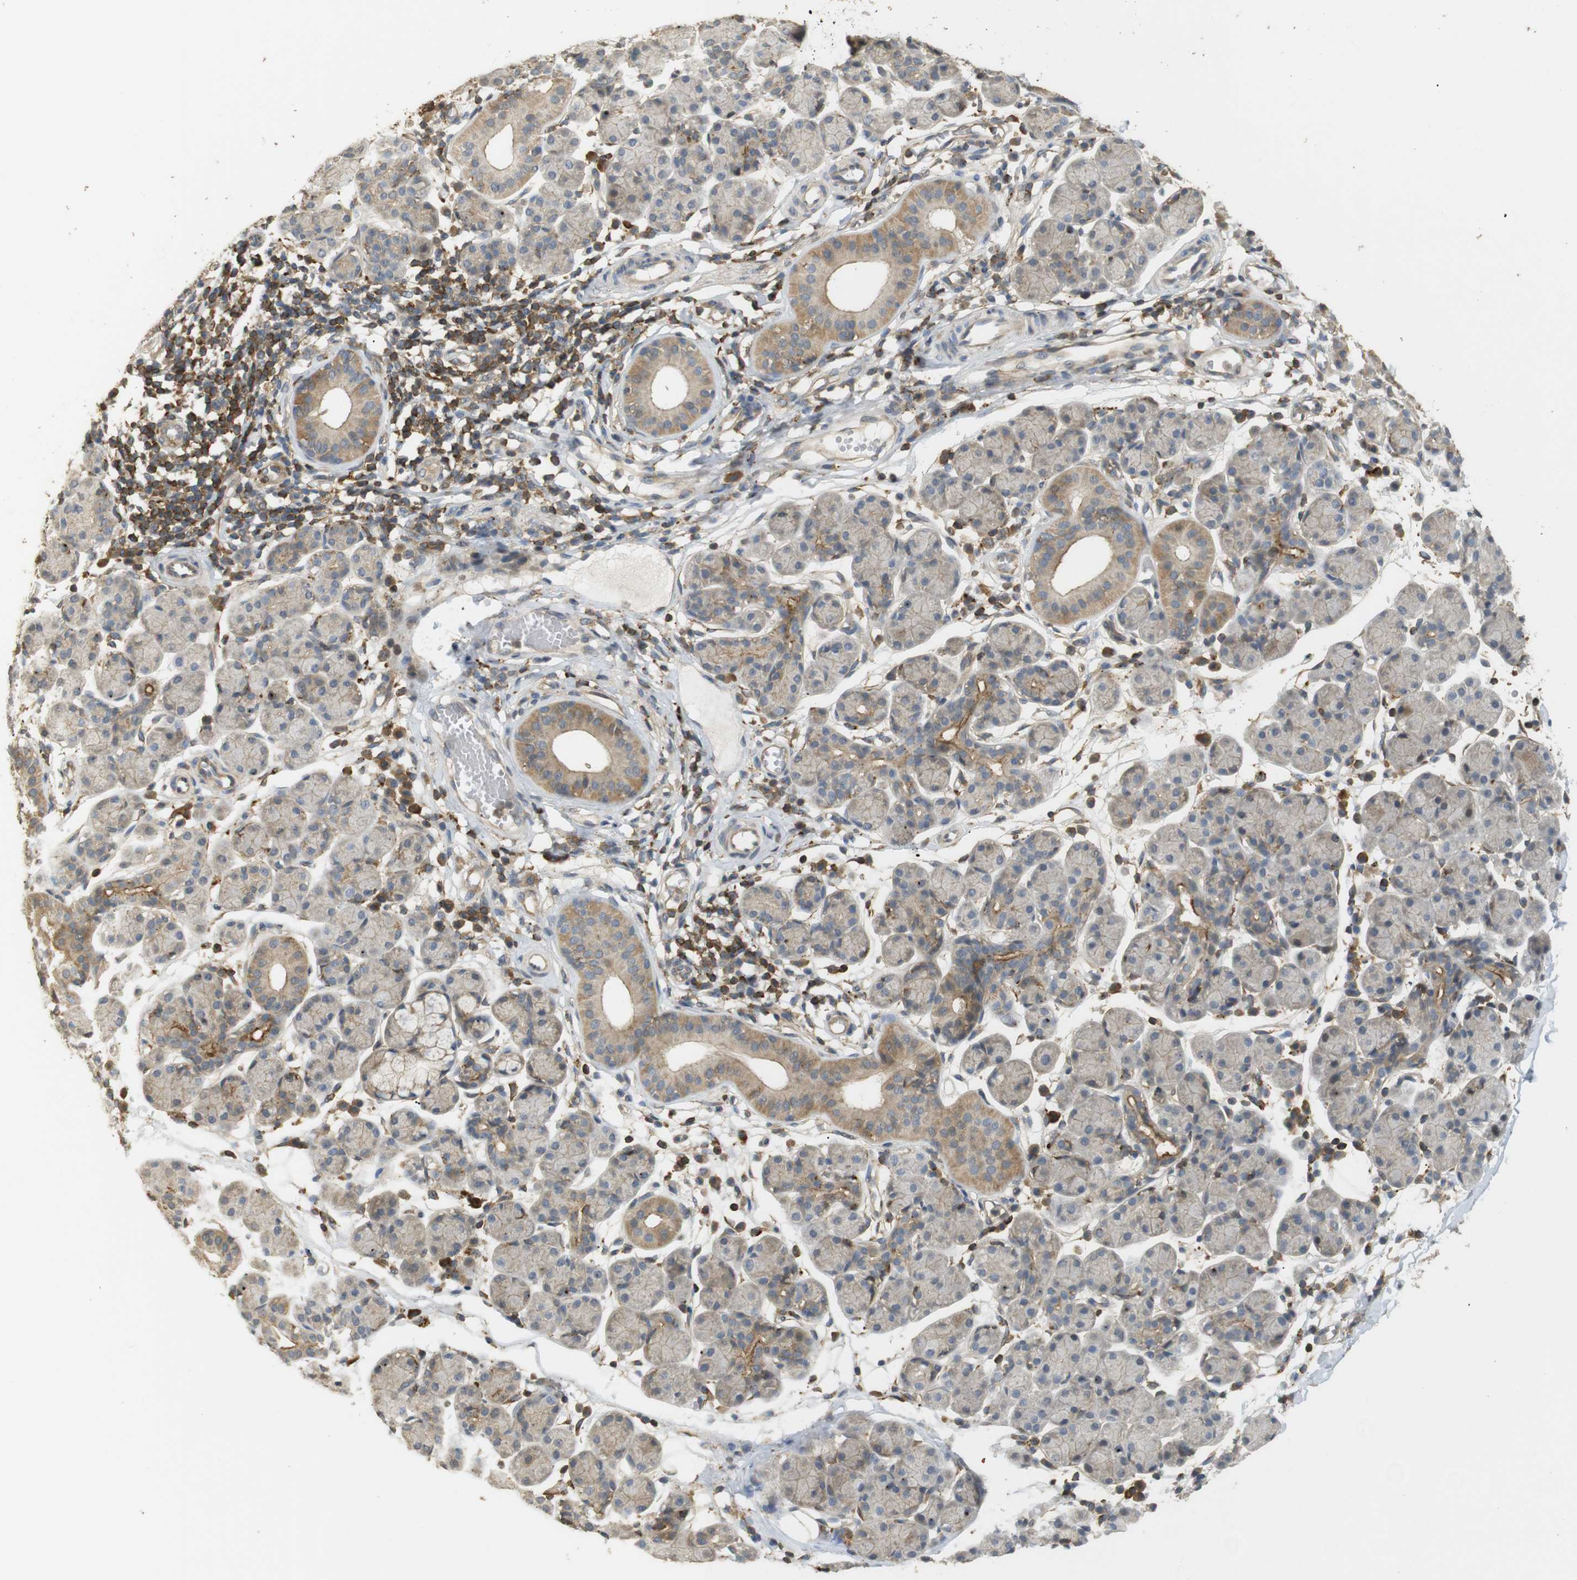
{"staining": {"intensity": "moderate", "quantity": "<25%", "location": "cytoplasmic/membranous"}, "tissue": "salivary gland", "cell_type": "Glandular cells", "image_type": "normal", "snomed": [{"axis": "morphology", "description": "Normal tissue, NOS"}, {"axis": "morphology", "description": "Inflammation, NOS"}, {"axis": "topography", "description": "Lymph node"}, {"axis": "topography", "description": "Salivary gland"}], "caption": "A high-resolution image shows immunohistochemistry staining of normal salivary gland, which demonstrates moderate cytoplasmic/membranous positivity in approximately <25% of glandular cells.", "gene": "KSR1", "patient": {"sex": "male", "age": 3}}